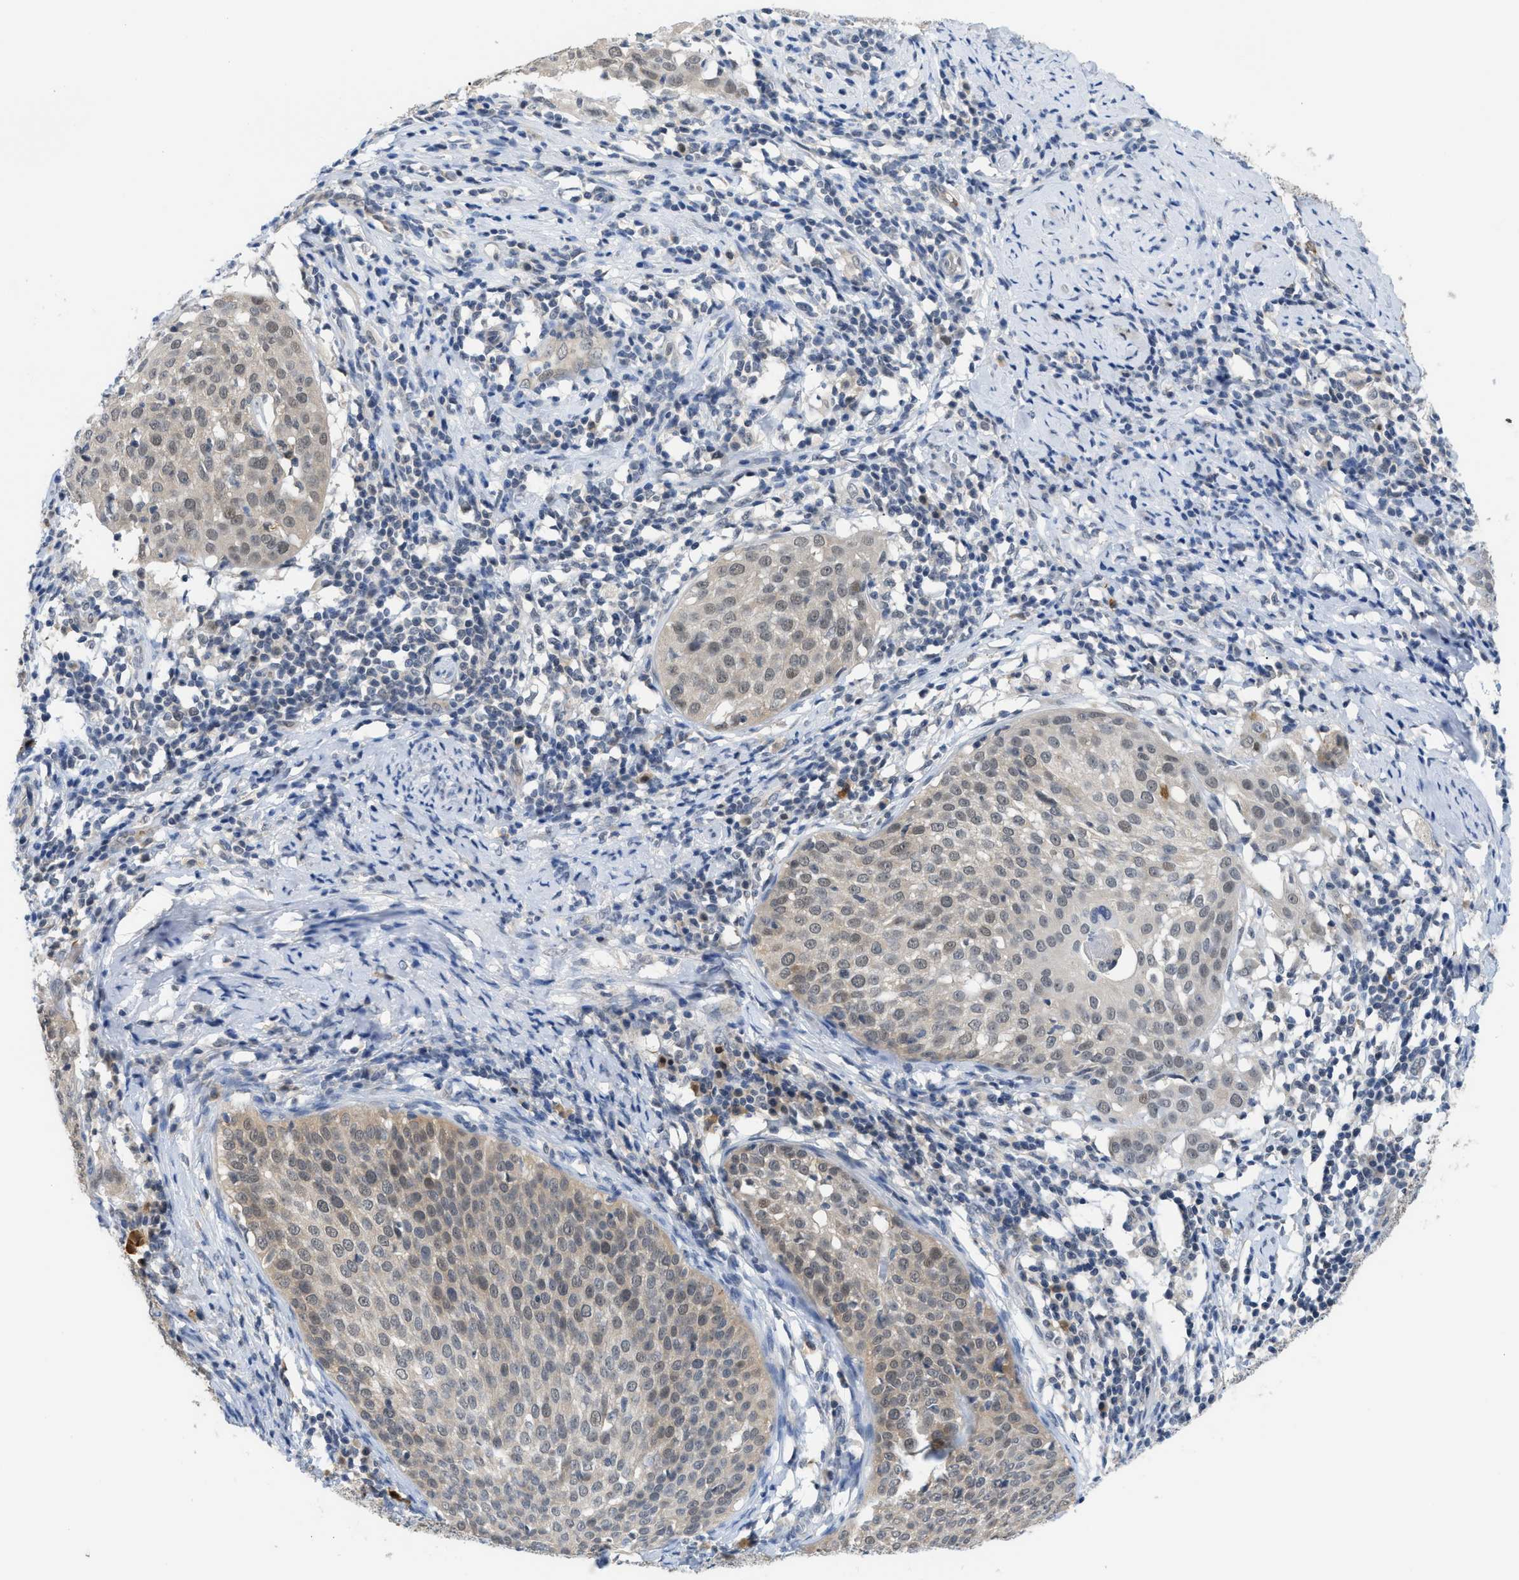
{"staining": {"intensity": "moderate", "quantity": ">75%", "location": "cytoplasmic/membranous,nuclear"}, "tissue": "cervical cancer", "cell_type": "Tumor cells", "image_type": "cancer", "snomed": [{"axis": "morphology", "description": "Squamous cell carcinoma, NOS"}, {"axis": "topography", "description": "Cervix"}], "caption": "Cervical cancer (squamous cell carcinoma) stained for a protein (brown) demonstrates moderate cytoplasmic/membranous and nuclear positive expression in about >75% of tumor cells.", "gene": "PSAT1", "patient": {"sex": "female", "age": 51}}